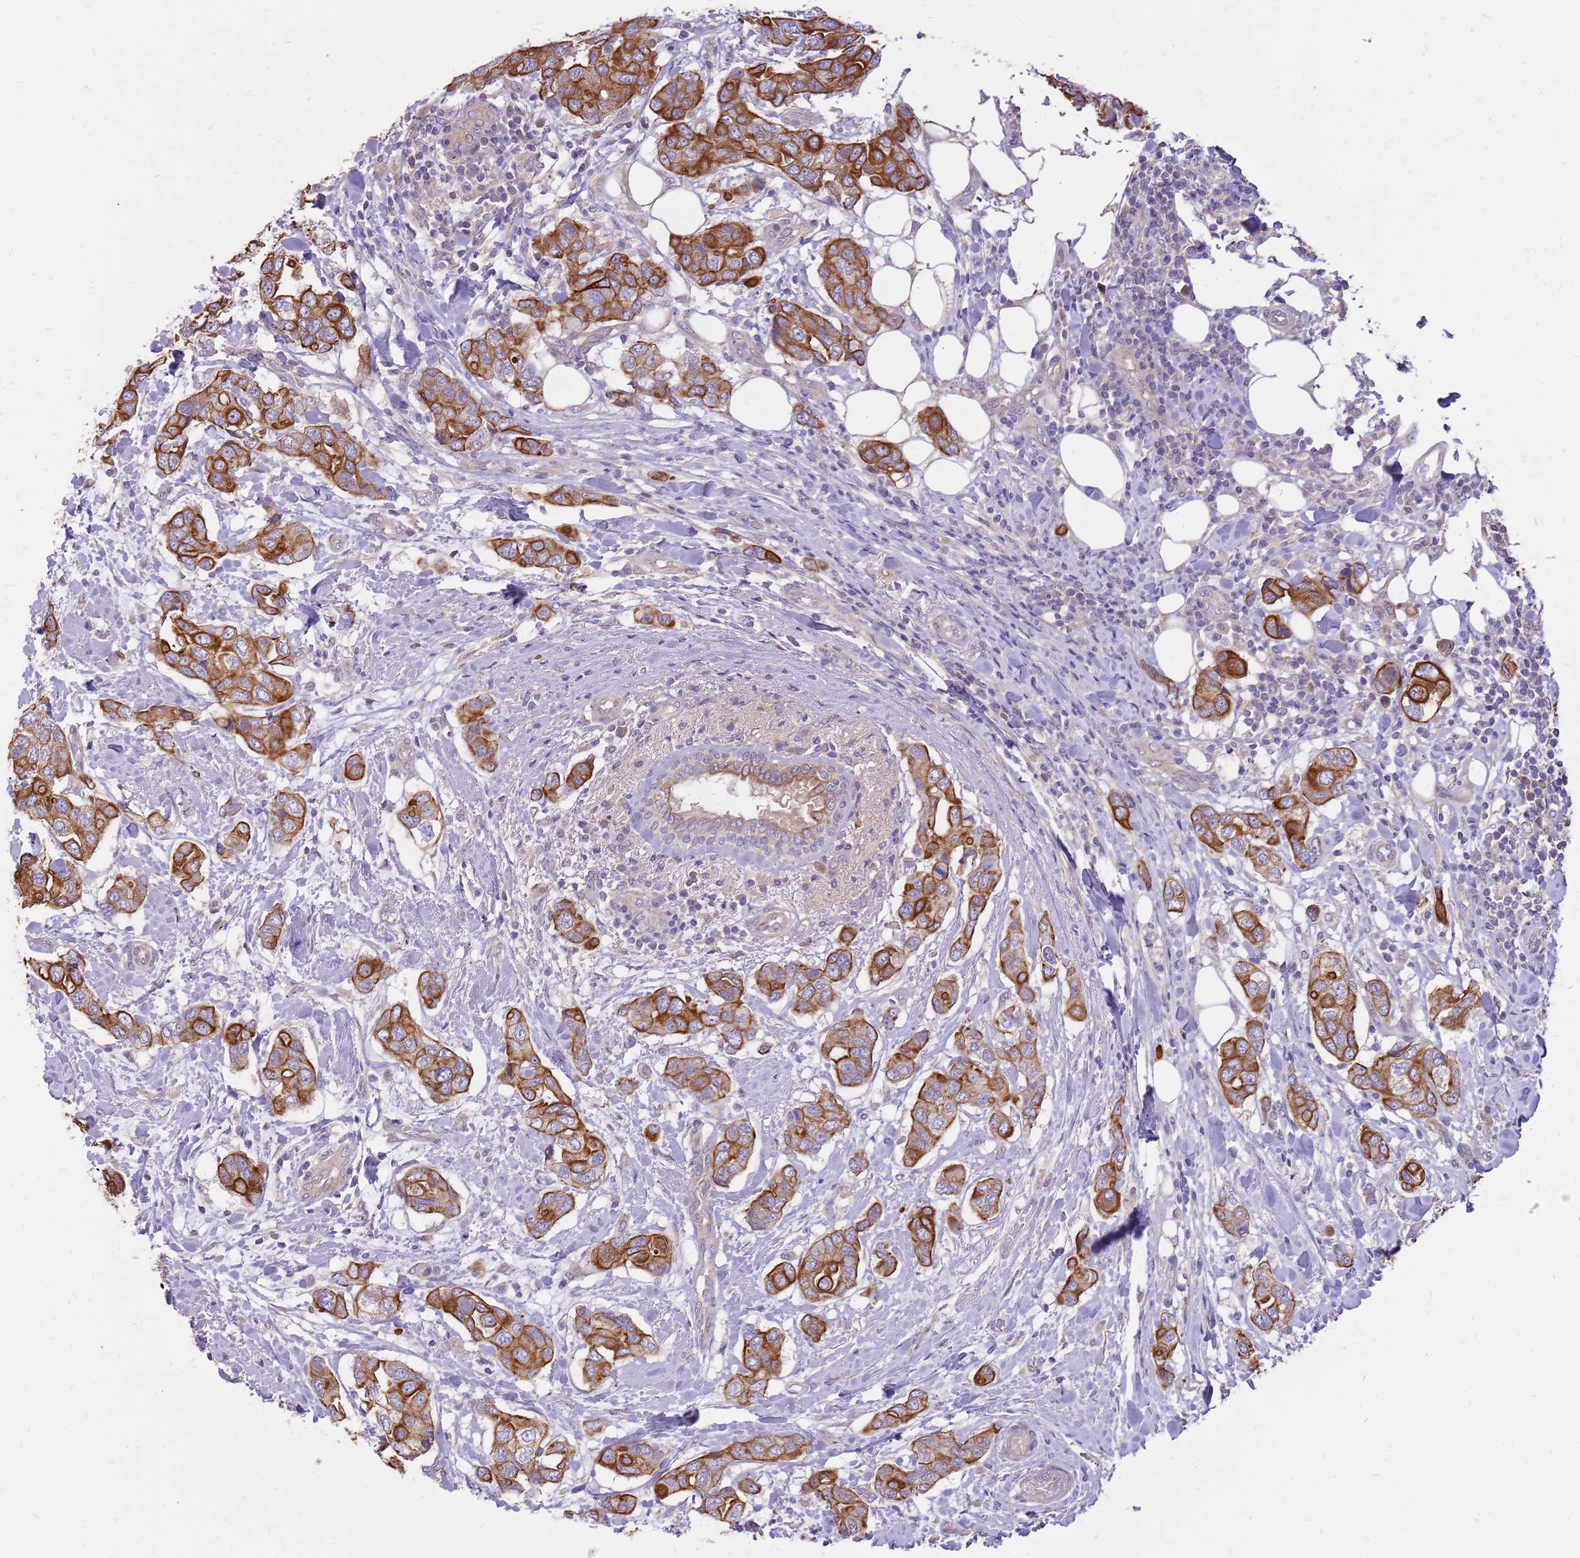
{"staining": {"intensity": "strong", "quantity": ">75%", "location": "cytoplasmic/membranous"}, "tissue": "breast cancer", "cell_type": "Tumor cells", "image_type": "cancer", "snomed": [{"axis": "morphology", "description": "Lobular carcinoma"}, {"axis": "topography", "description": "Breast"}], "caption": "Immunohistochemical staining of breast lobular carcinoma exhibits high levels of strong cytoplasmic/membranous protein staining in approximately >75% of tumor cells. The staining was performed using DAB (3,3'-diaminobenzidine) to visualize the protein expression in brown, while the nuclei were stained in blue with hematoxylin (Magnification: 20x).", "gene": "WASHC4", "patient": {"sex": "female", "age": 51}}